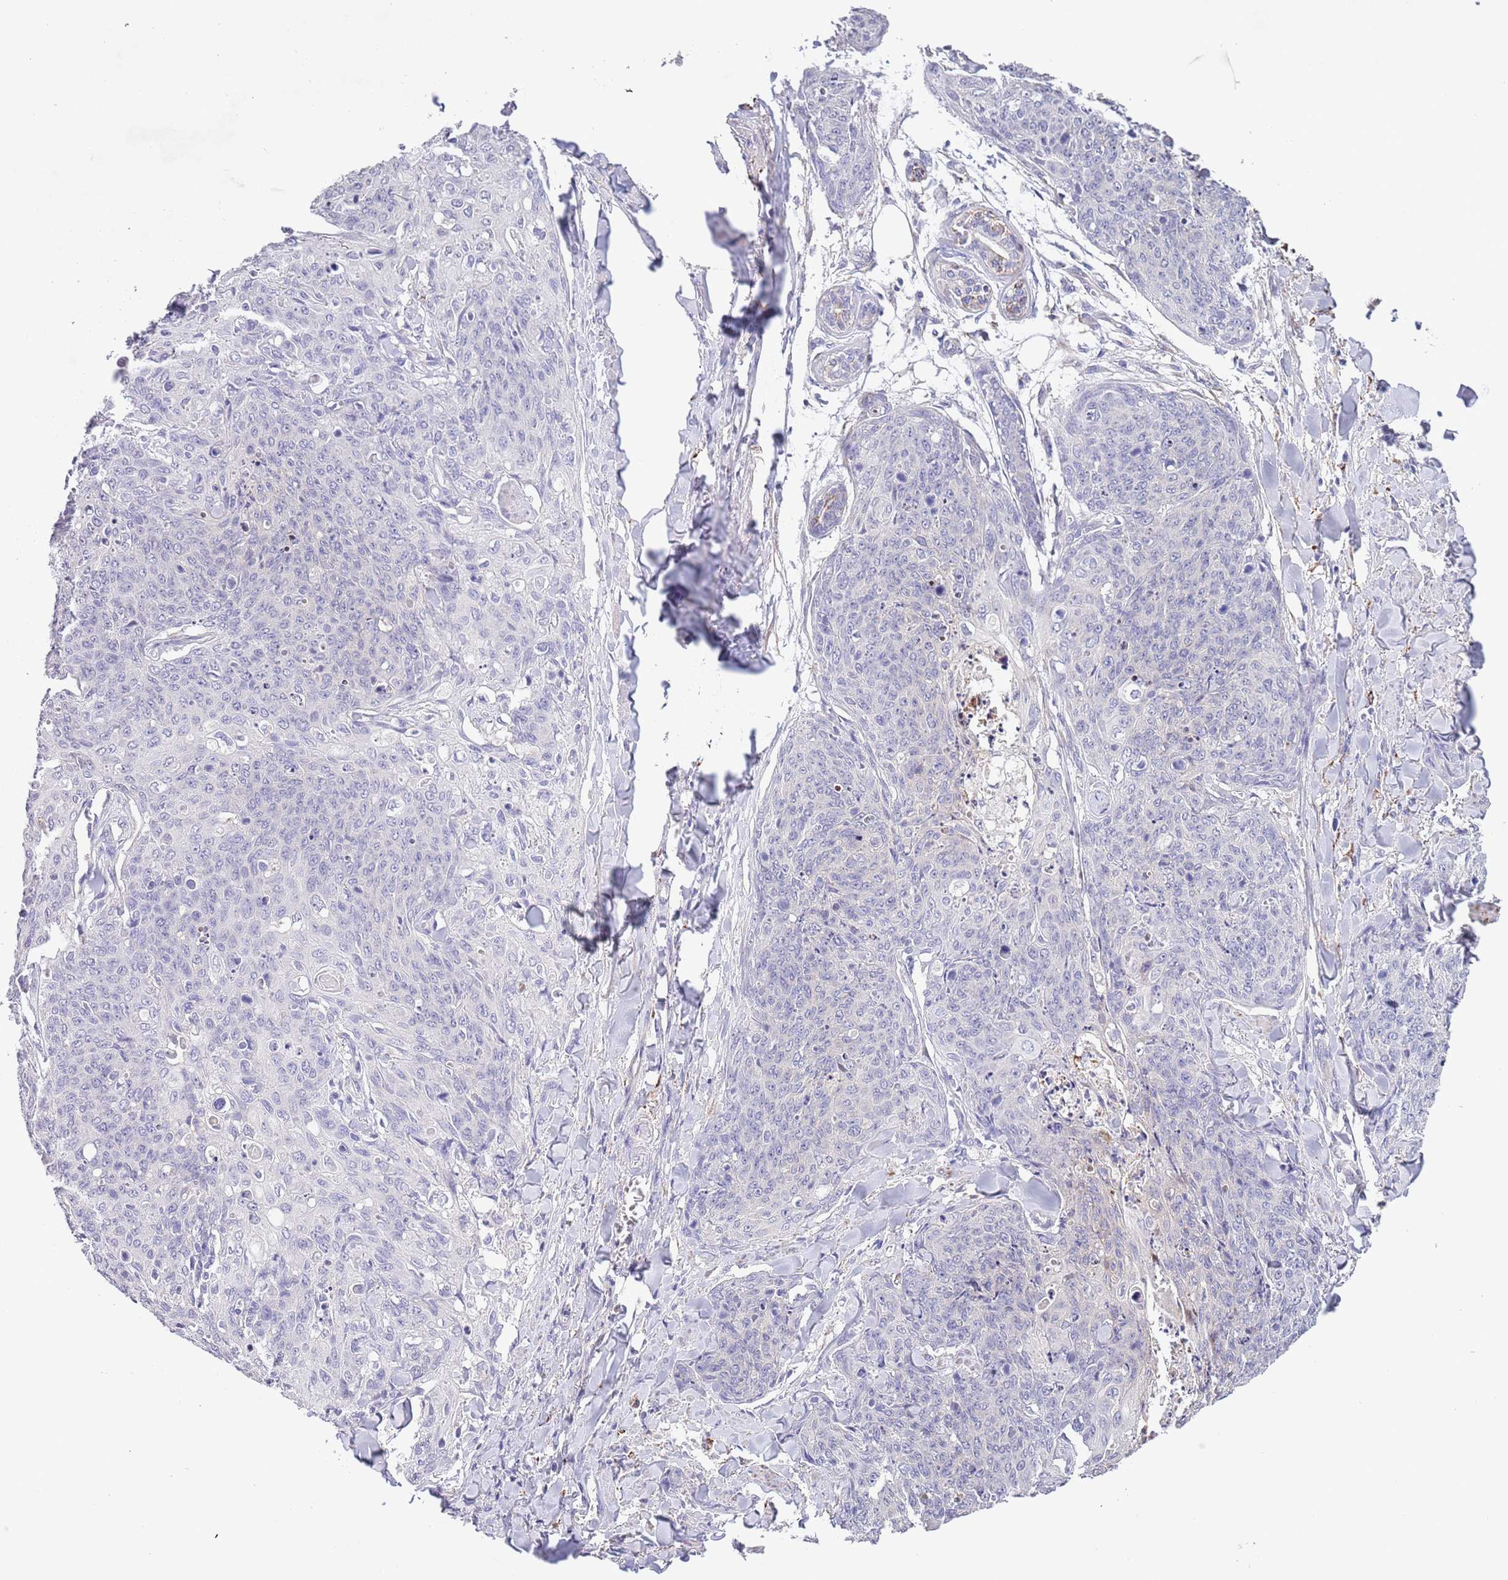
{"staining": {"intensity": "negative", "quantity": "none", "location": "none"}, "tissue": "skin cancer", "cell_type": "Tumor cells", "image_type": "cancer", "snomed": [{"axis": "morphology", "description": "Squamous cell carcinoma, NOS"}, {"axis": "topography", "description": "Skin"}, {"axis": "topography", "description": "Vulva"}], "caption": "High power microscopy photomicrograph of an immunohistochemistry (IHC) micrograph of skin cancer (squamous cell carcinoma), revealing no significant expression in tumor cells.", "gene": "ZNF658", "patient": {"sex": "female", "age": 85}}